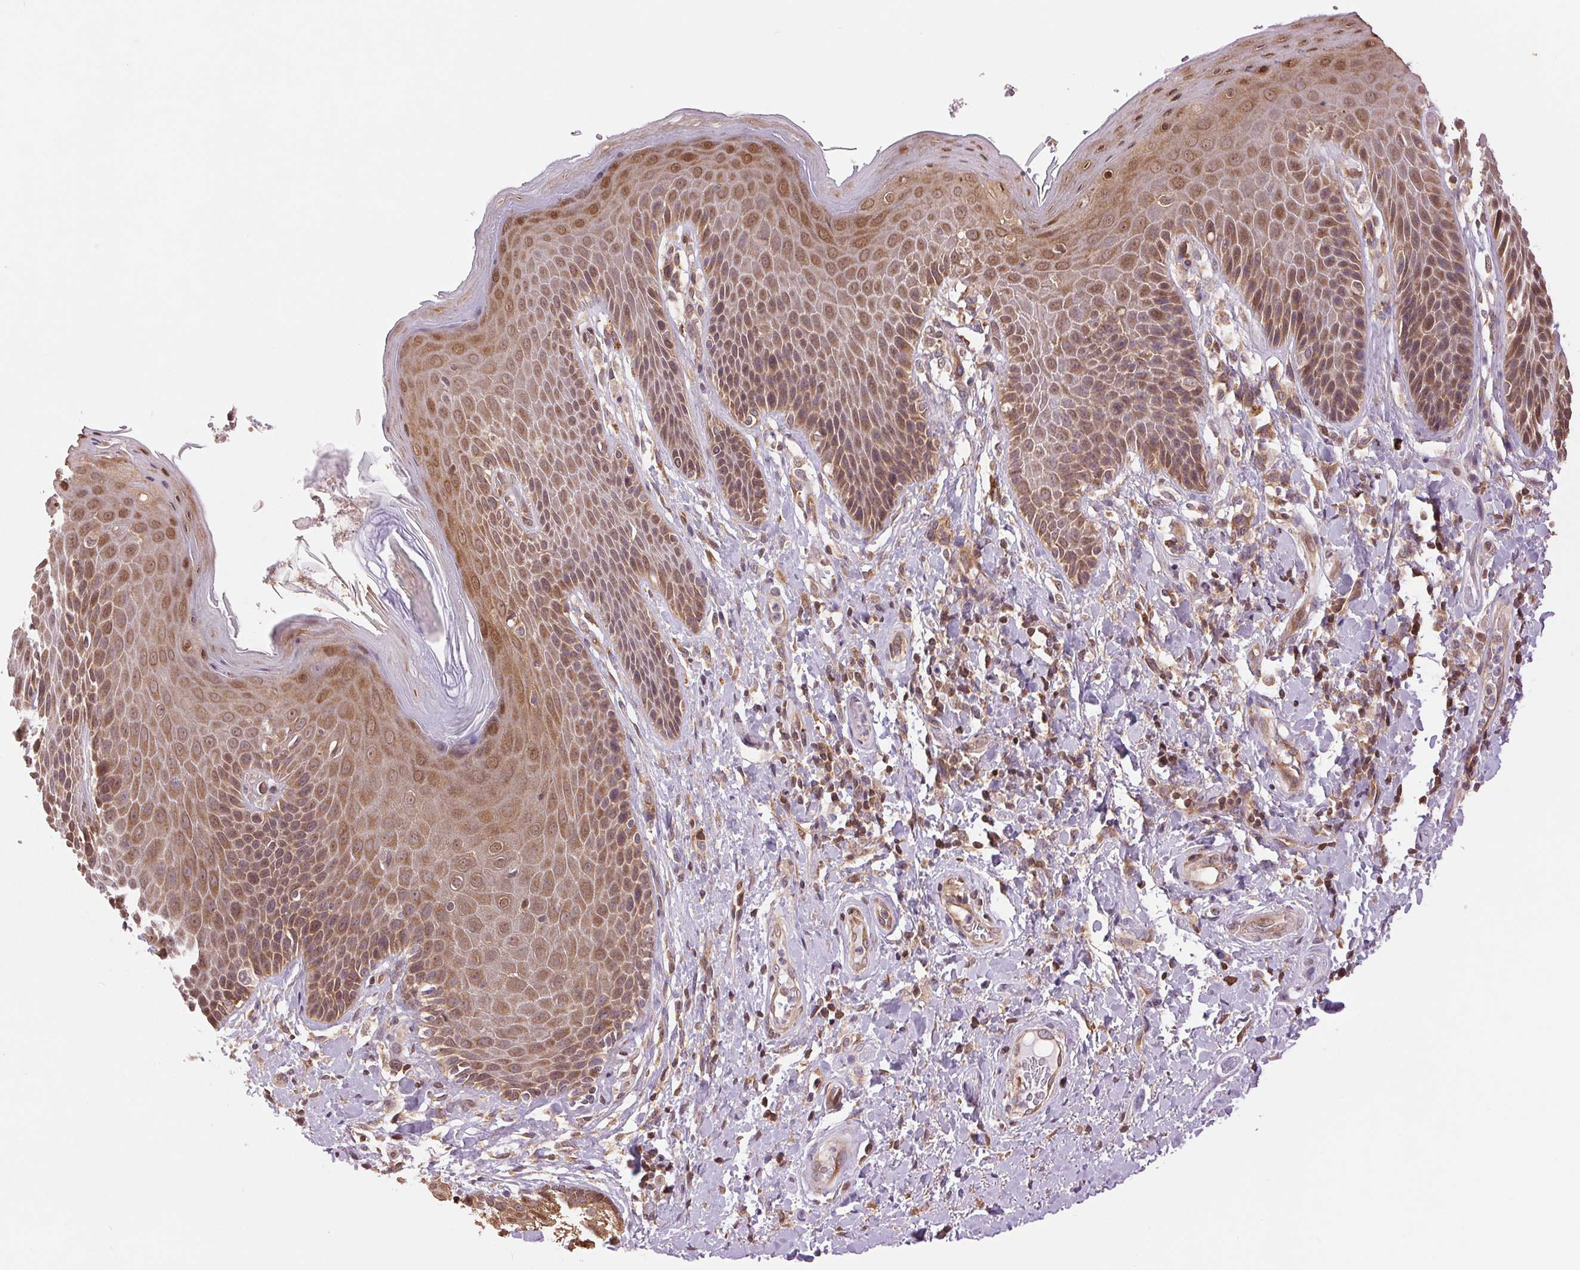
{"staining": {"intensity": "moderate", "quantity": ">75%", "location": "cytoplasmic/membranous,nuclear"}, "tissue": "skin", "cell_type": "Epidermal cells", "image_type": "normal", "snomed": [{"axis": "morphology", "description": "Normal tissue, NOS"}, {"axis": "topography", "description": "Anal"}, {"axis": "topography", "description": "Peripheral nerve tissue"}], "caption": "Epidermal cells demonstrate moderate cytoplasmic/membranous,nuclear positivity in approximately >75% of cells in unremarkable skin. (DAB (3,3'-diaminobenzidine) IHC with brightfield microscopy, high magnification).", "gene": "BTF3L4", "patient": {"sex": "male", "age": 51}}